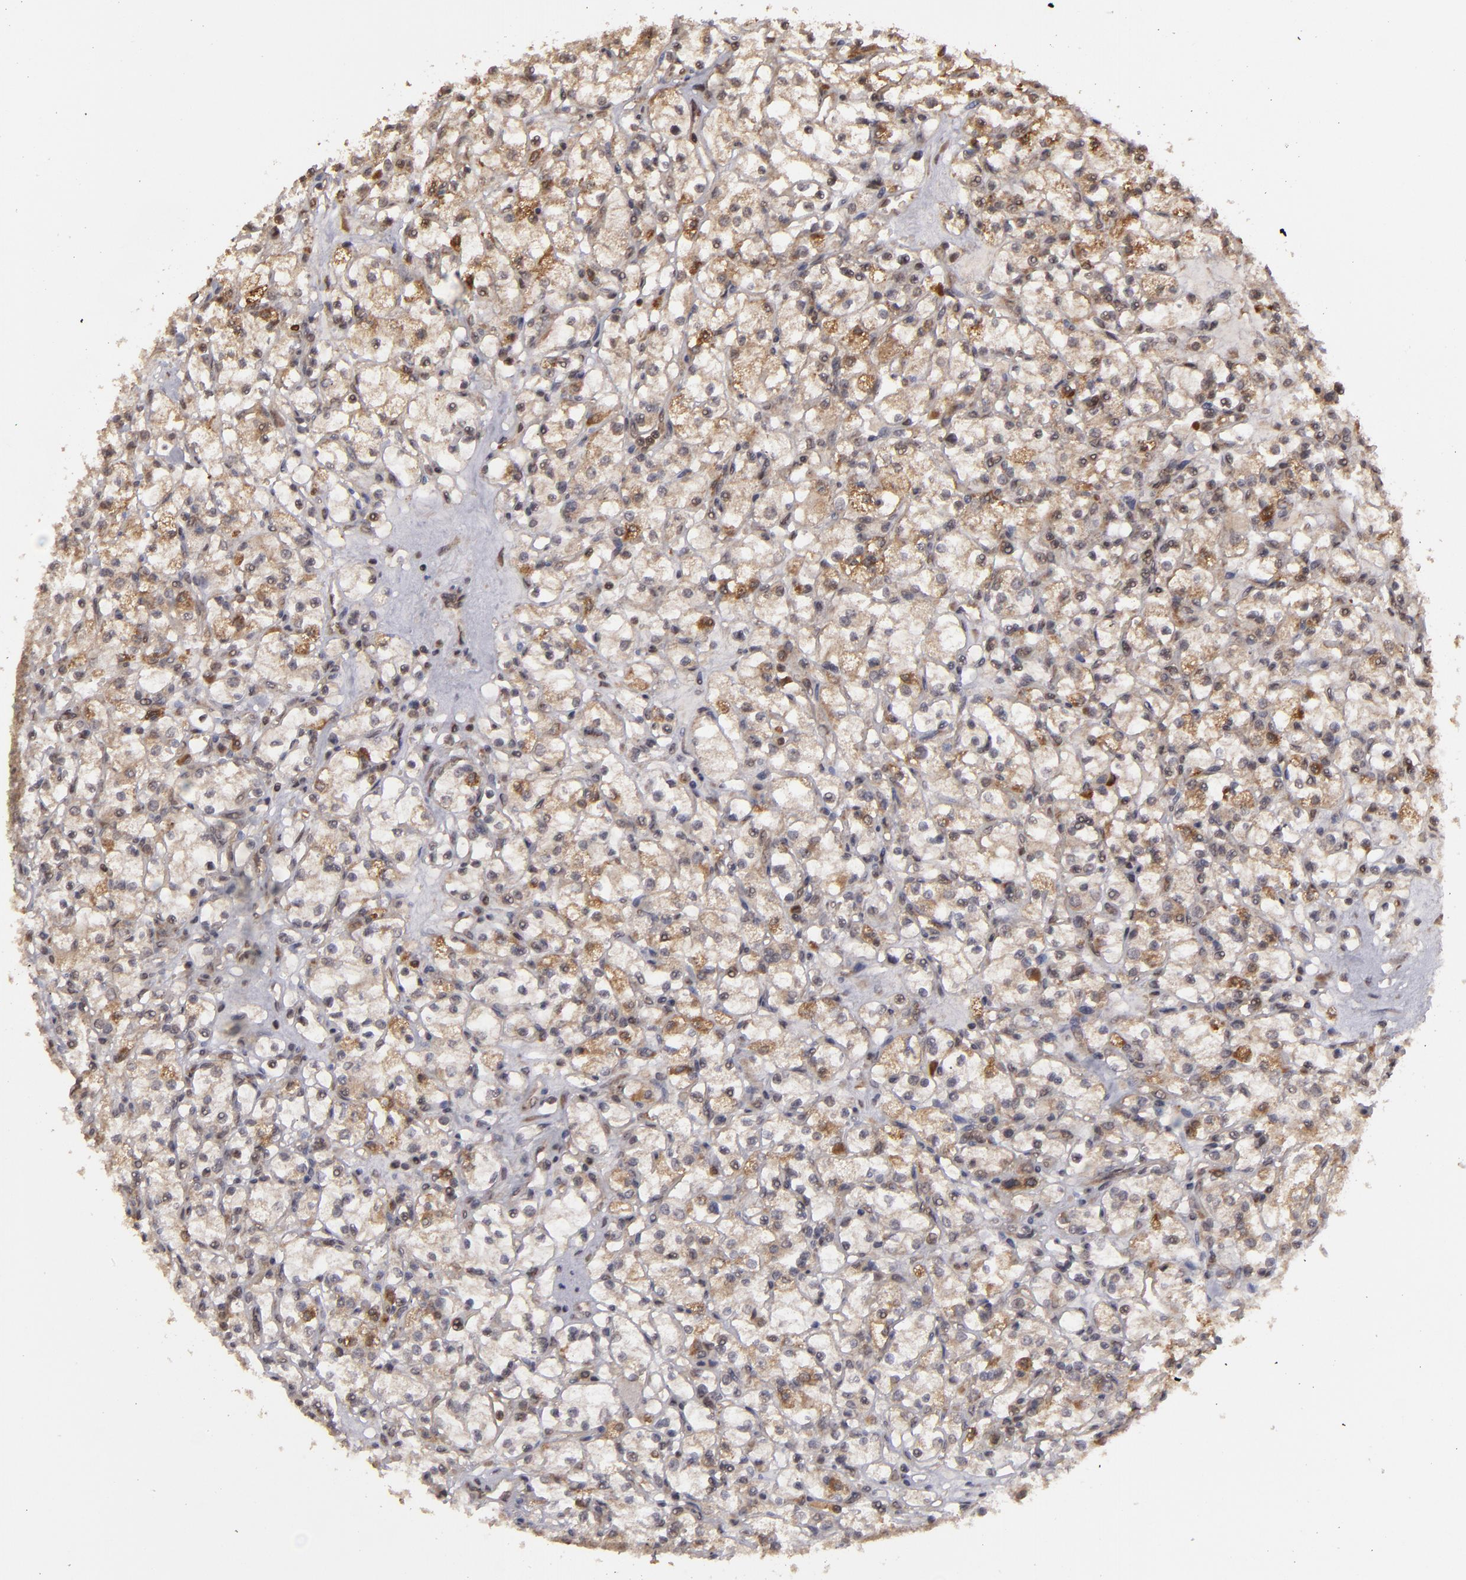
{"staining": {"intensity": "moderate", "quantity": "25%-75%", "location": "cytoplasmic/membranous"}, "tissue": "renal cancer", "cell_type": "Tumor cells", "image_type": "cancer", "snomed": [{"axis": "morphology", "description": "Adenocarcinoma, NOS"}, {"axis": "topography", "description": "Kidney"}], "caption": "Brown immunohistochemical staining in renal cancer displays moderate cytoplasmic/membranous positivity in about 25%-75% of tumor cells. The staining was performed using DAB, with brown indicating positive protein expression. Nuclei are stained blue with hematoxylin.", "gene": "MAPK3", "patient": {"sex": "female", "age": 83}}